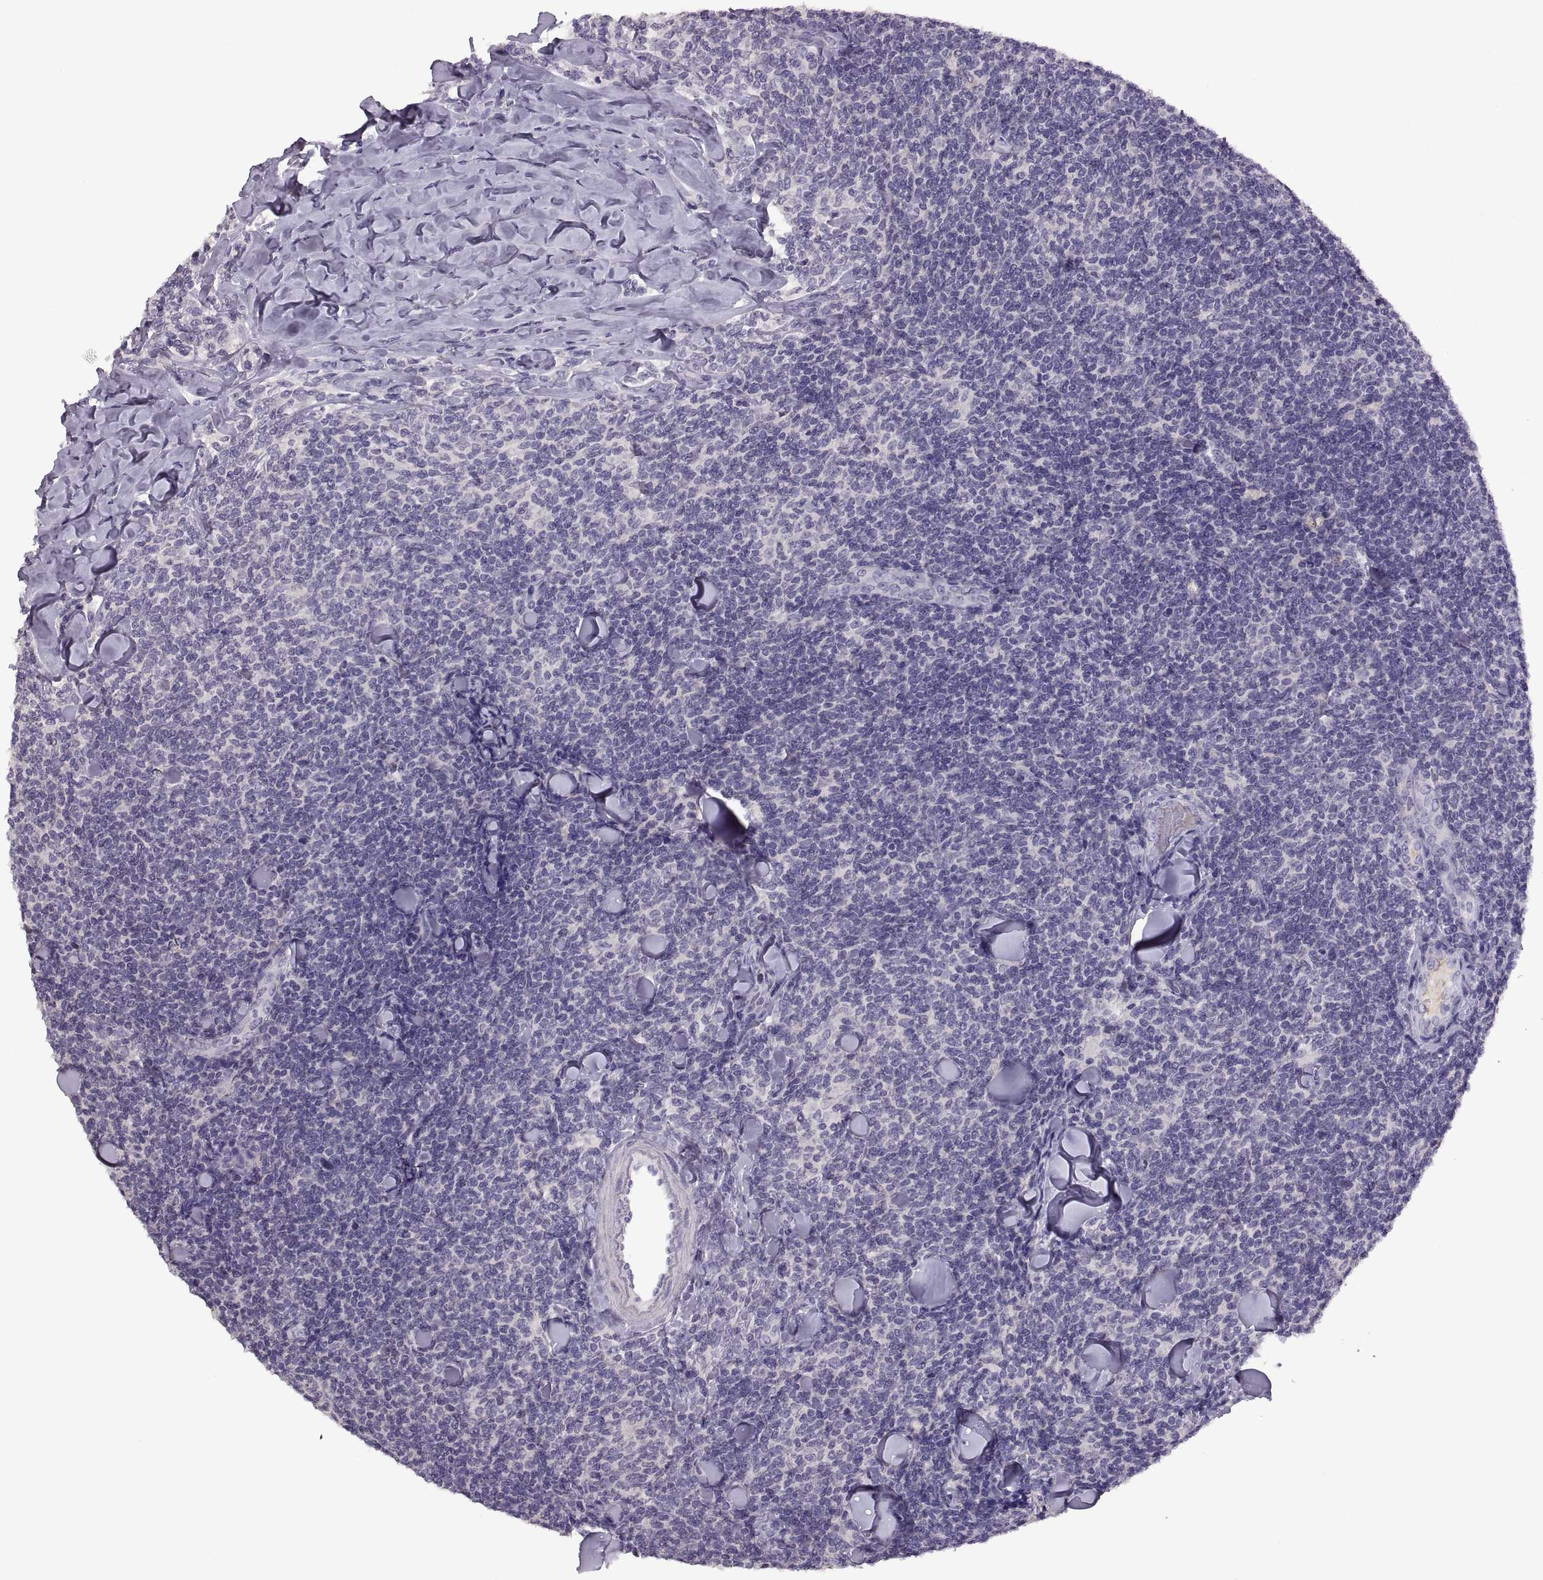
{"staining": {"intensity": "negative", "quantity": "none", "location": "none"}, "tissue": "lymphoma", "cell_type": "Tumor cells", "image_type": "cancer", "snomed": [{"axis": "morphology", "description": "Malignant lymphoma, non-Hodgkin's type, Low grade"}, {"axis": "topography", "description": "Lymph node"}], "caption": "Tumor cells show no significant protein positivity in malignant lymphoma, non-Hodgkin's type (low-grade).", "gene": "TBX19", "patient": {"sex": "female", "age": 56}}